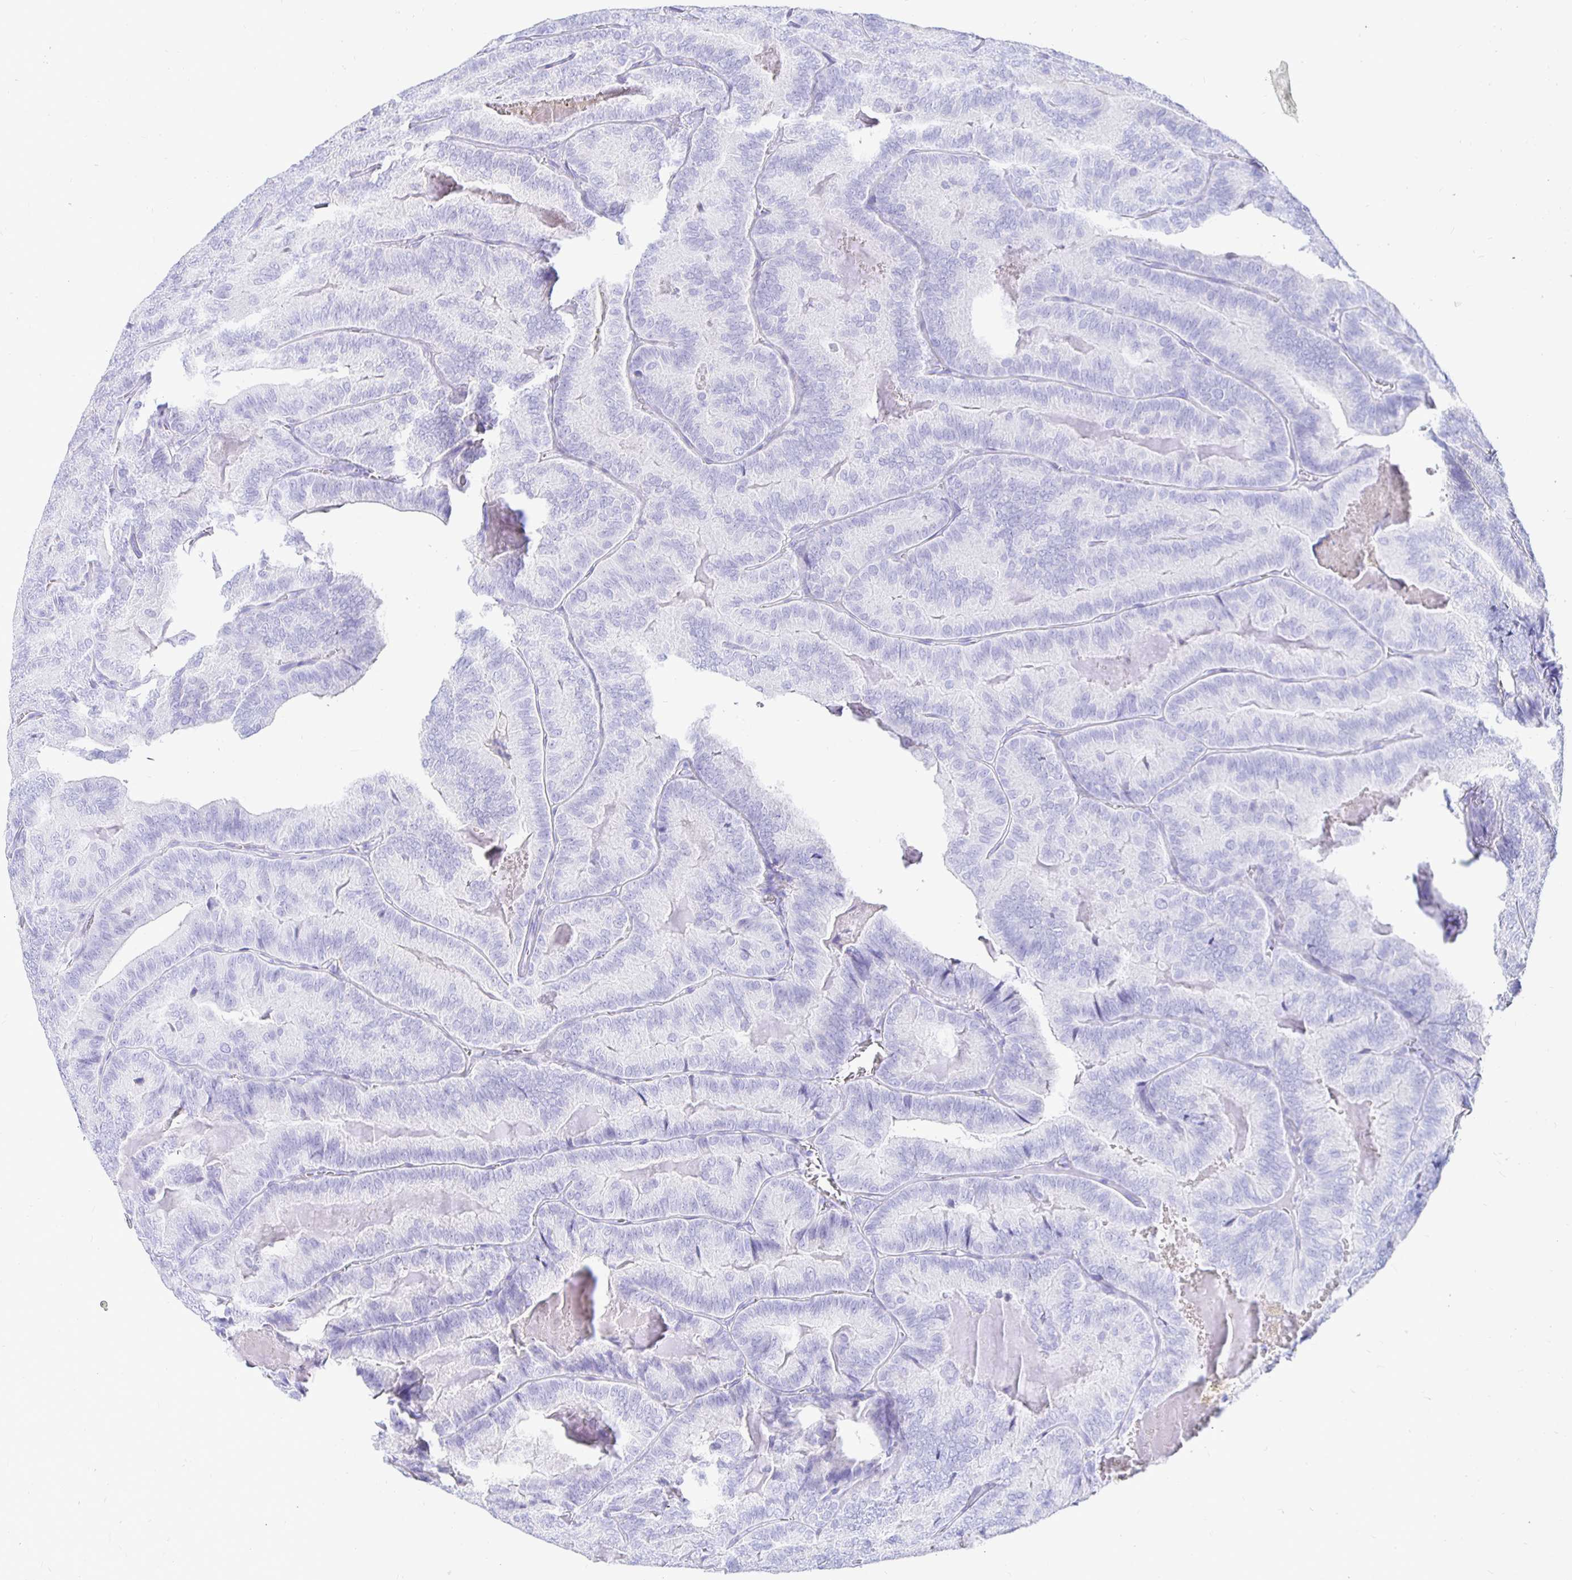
{"staining": {"intensity": "negative", "quantity": "none", "location": "none"}, "tissue": "thyroid cancer", "cell_type": "Tumor cells", "image_type": "cancer", "snomed": [{"axis": "morphology", "description": "Papillary adenocarcinoma, NOS"}, {"axis": "topography", "description": "Thyroid gland"}], "caption": "There is no significant positivity in tumor cells of thyroid papillary adenocarcinoma.", "gene": "UMOD", "patient": {"sex": "female", "age": 75}}